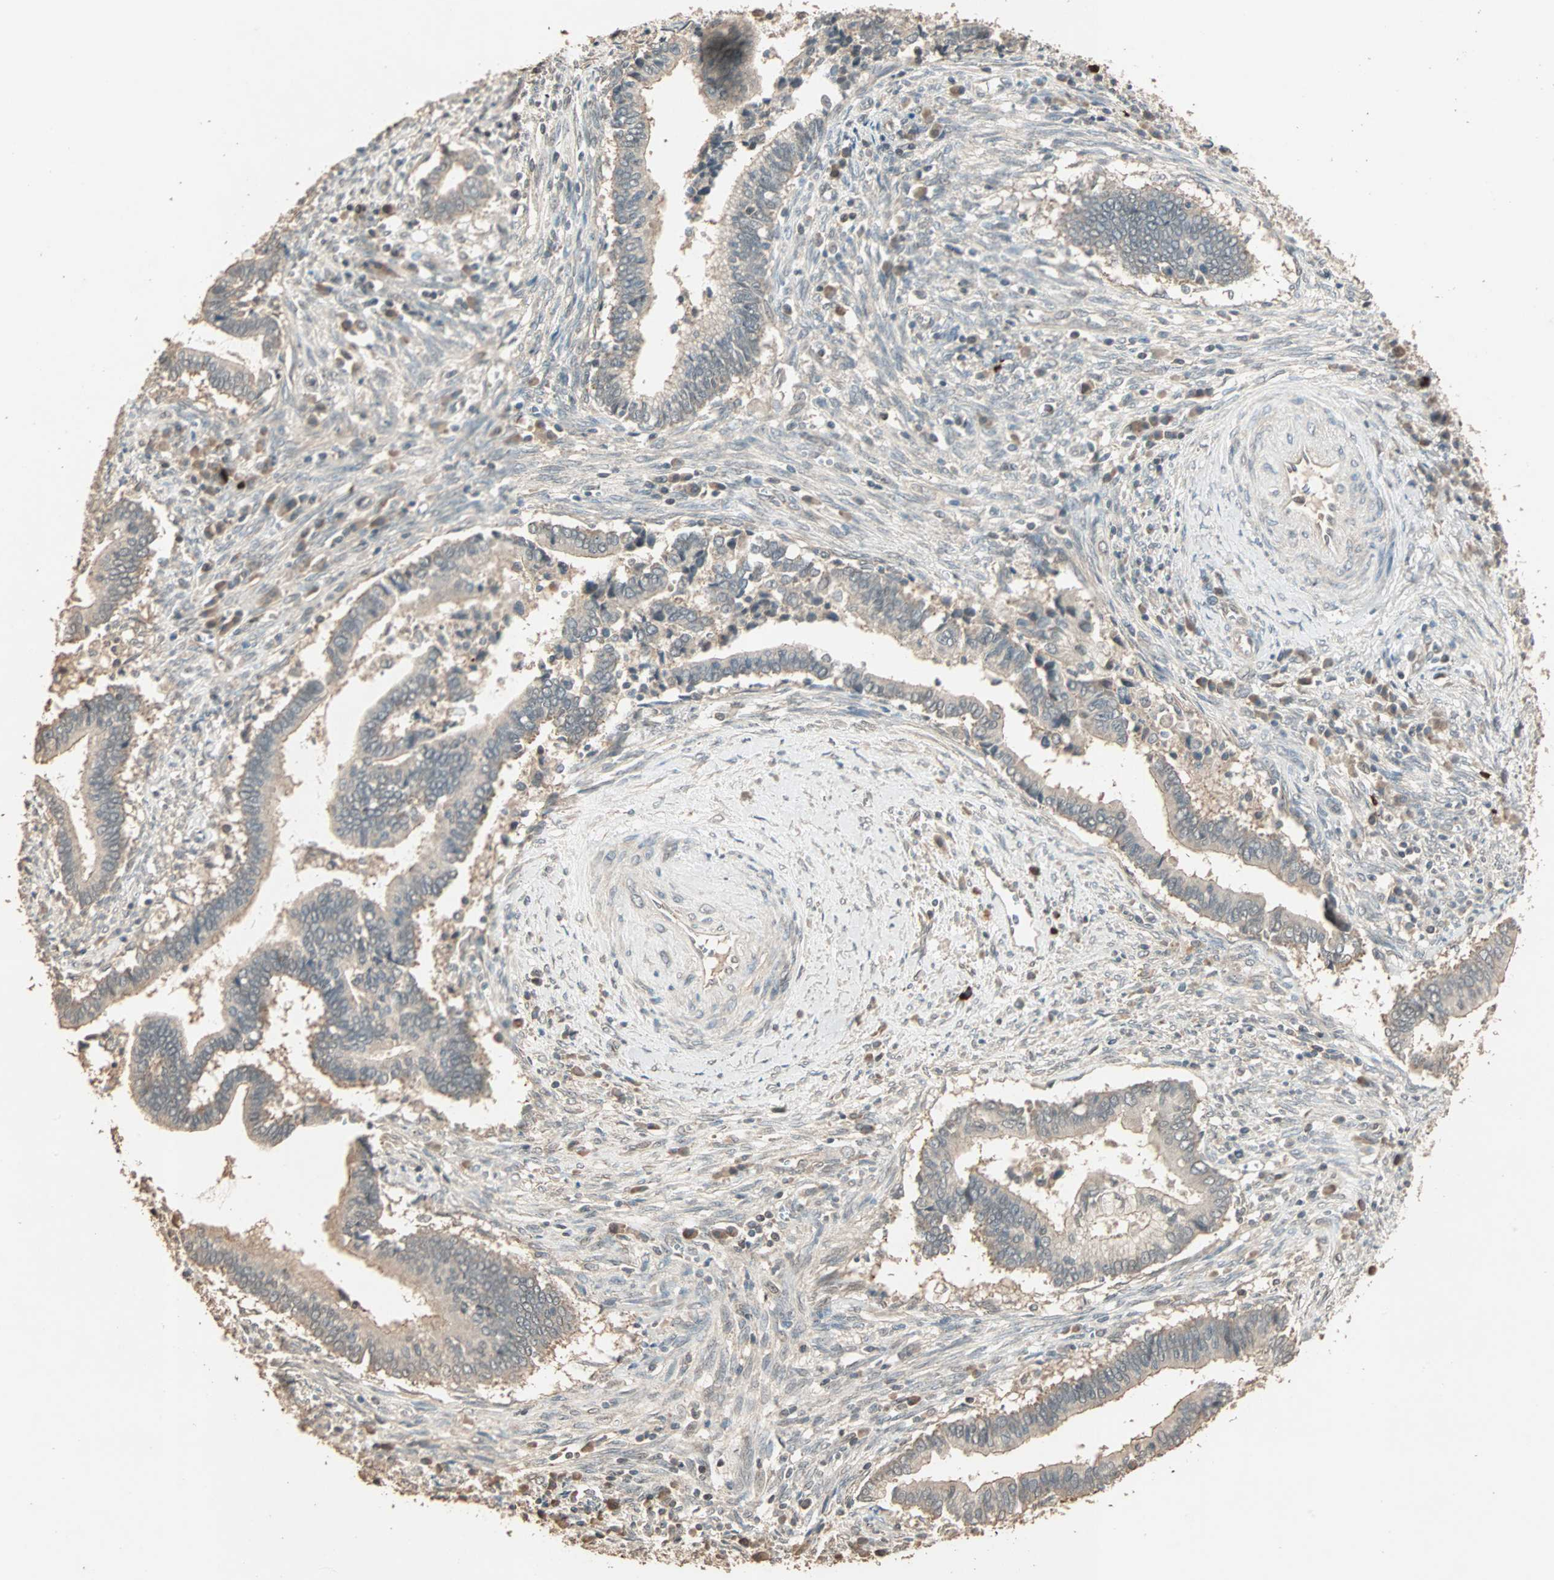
{"staining": {"intensity": "weak", "quantity": ">75%", "location": "cytoplasmic/membranous"}, "tissue": "cervical cancer", "cell_type": "Tumor cells", "image_type": "cancer", "snomed": [{"axis": "morphology", "description": "Adenocarcinoma, NOS"}, {"axis": "topography", "description": "Cervix"}], "caption": "A high-resolution micrograph shows immunohistochemistry staining of cervical adenocarcinoma, which demonstrates weak cytoplasmic/membranous staining in approximately >75% of tumor cells. (DAB (3,3'-diaminobenzidine) = brown stain, brightfield microscopy at high magnification).", "gene": "ZBTB33", "patient": {"sex": "female", "age": 44}}